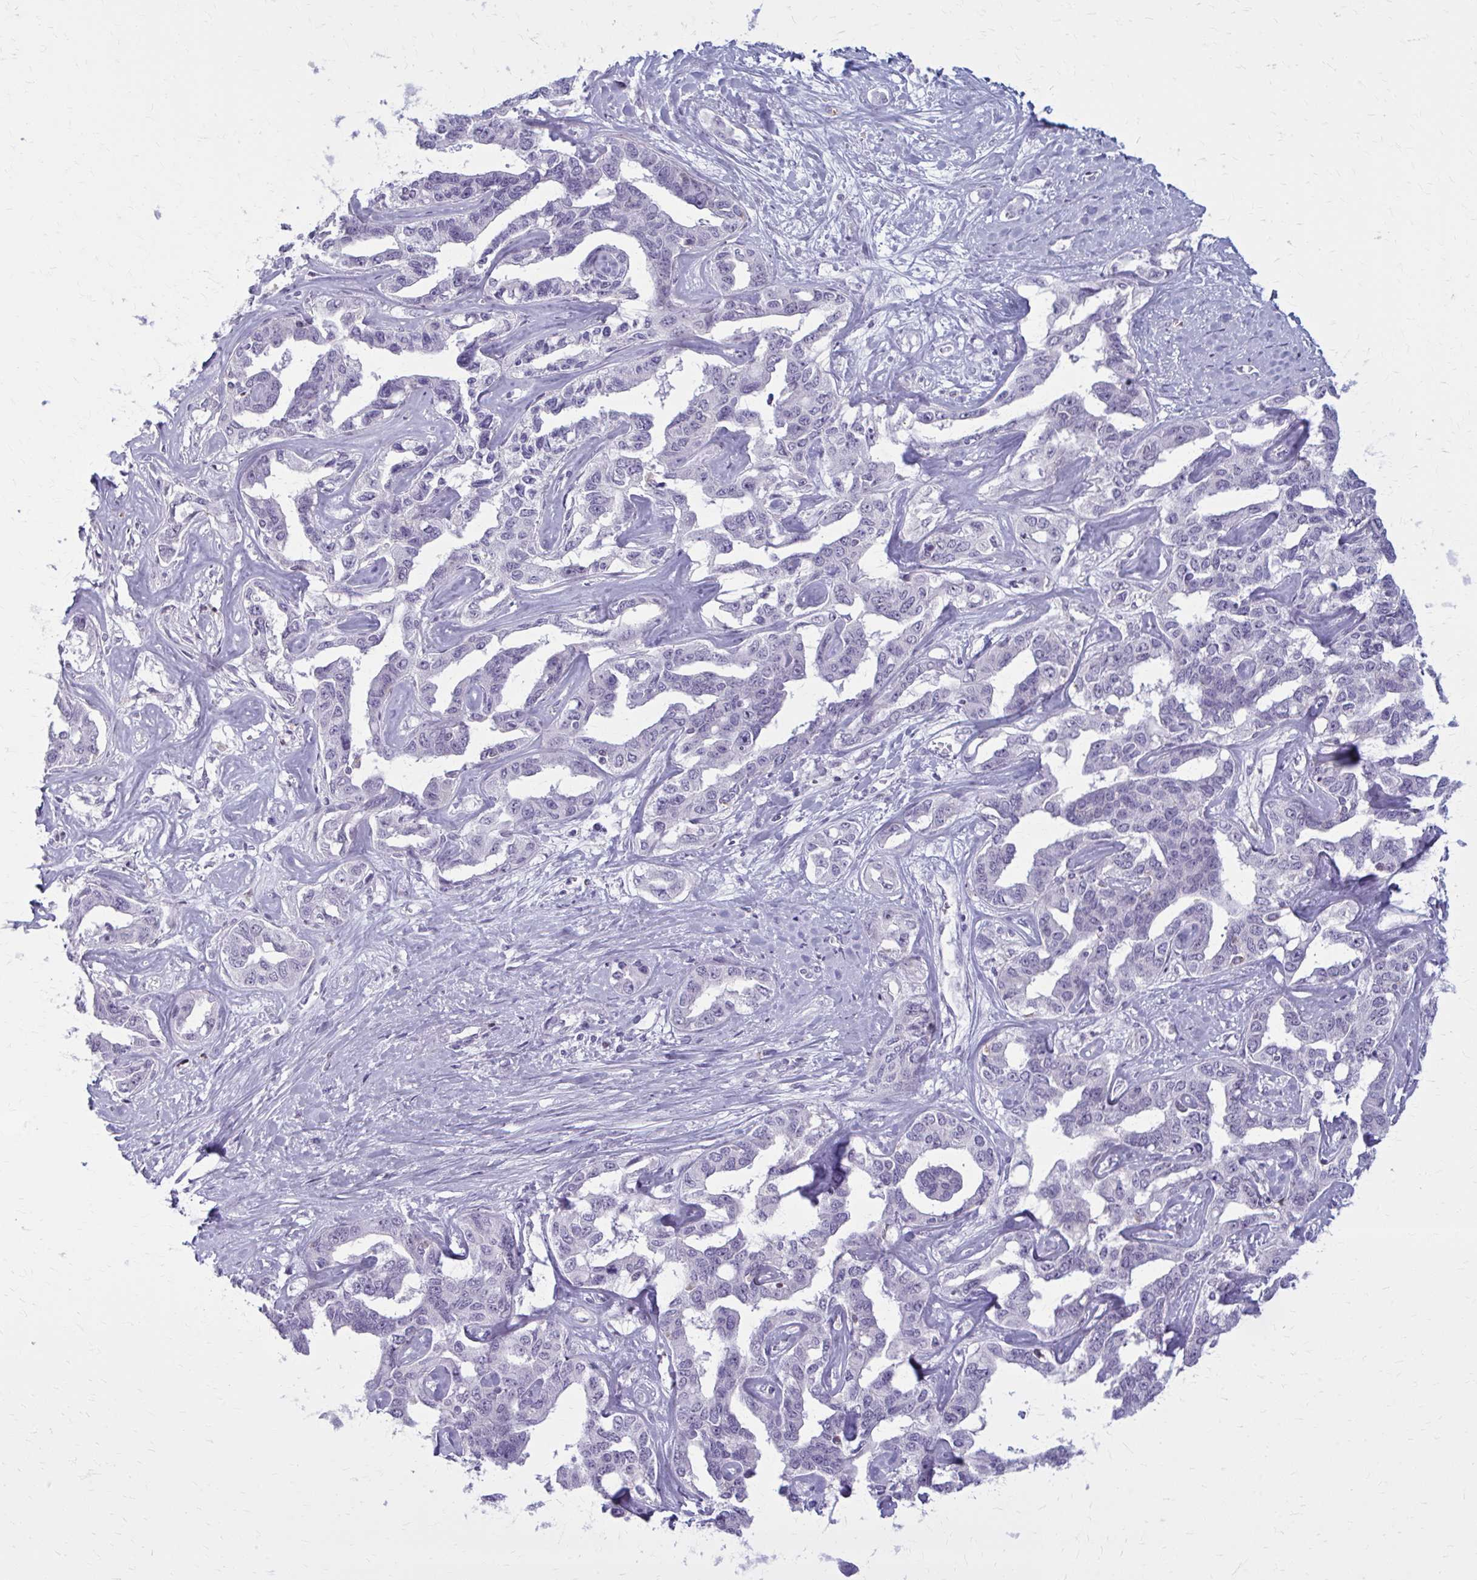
{"staining": {"intensity": "negative", "quantity": "none", "location": "none"}, "tissue": "liver cancer", "cell_type": "Tumor cells", "image_type": "cancer", "snomed": [{"axis": "morphology", "description": "Cholangiocarcinoma"}, {"axis": "topography", "description": "Liver"}], "caption": "Immunohistochemistry of human liver cholangiocarcinoma exhibits no expression in tumor cells.", "gene": "CARD9", "patient": {"sex": "male", "age": 59}}